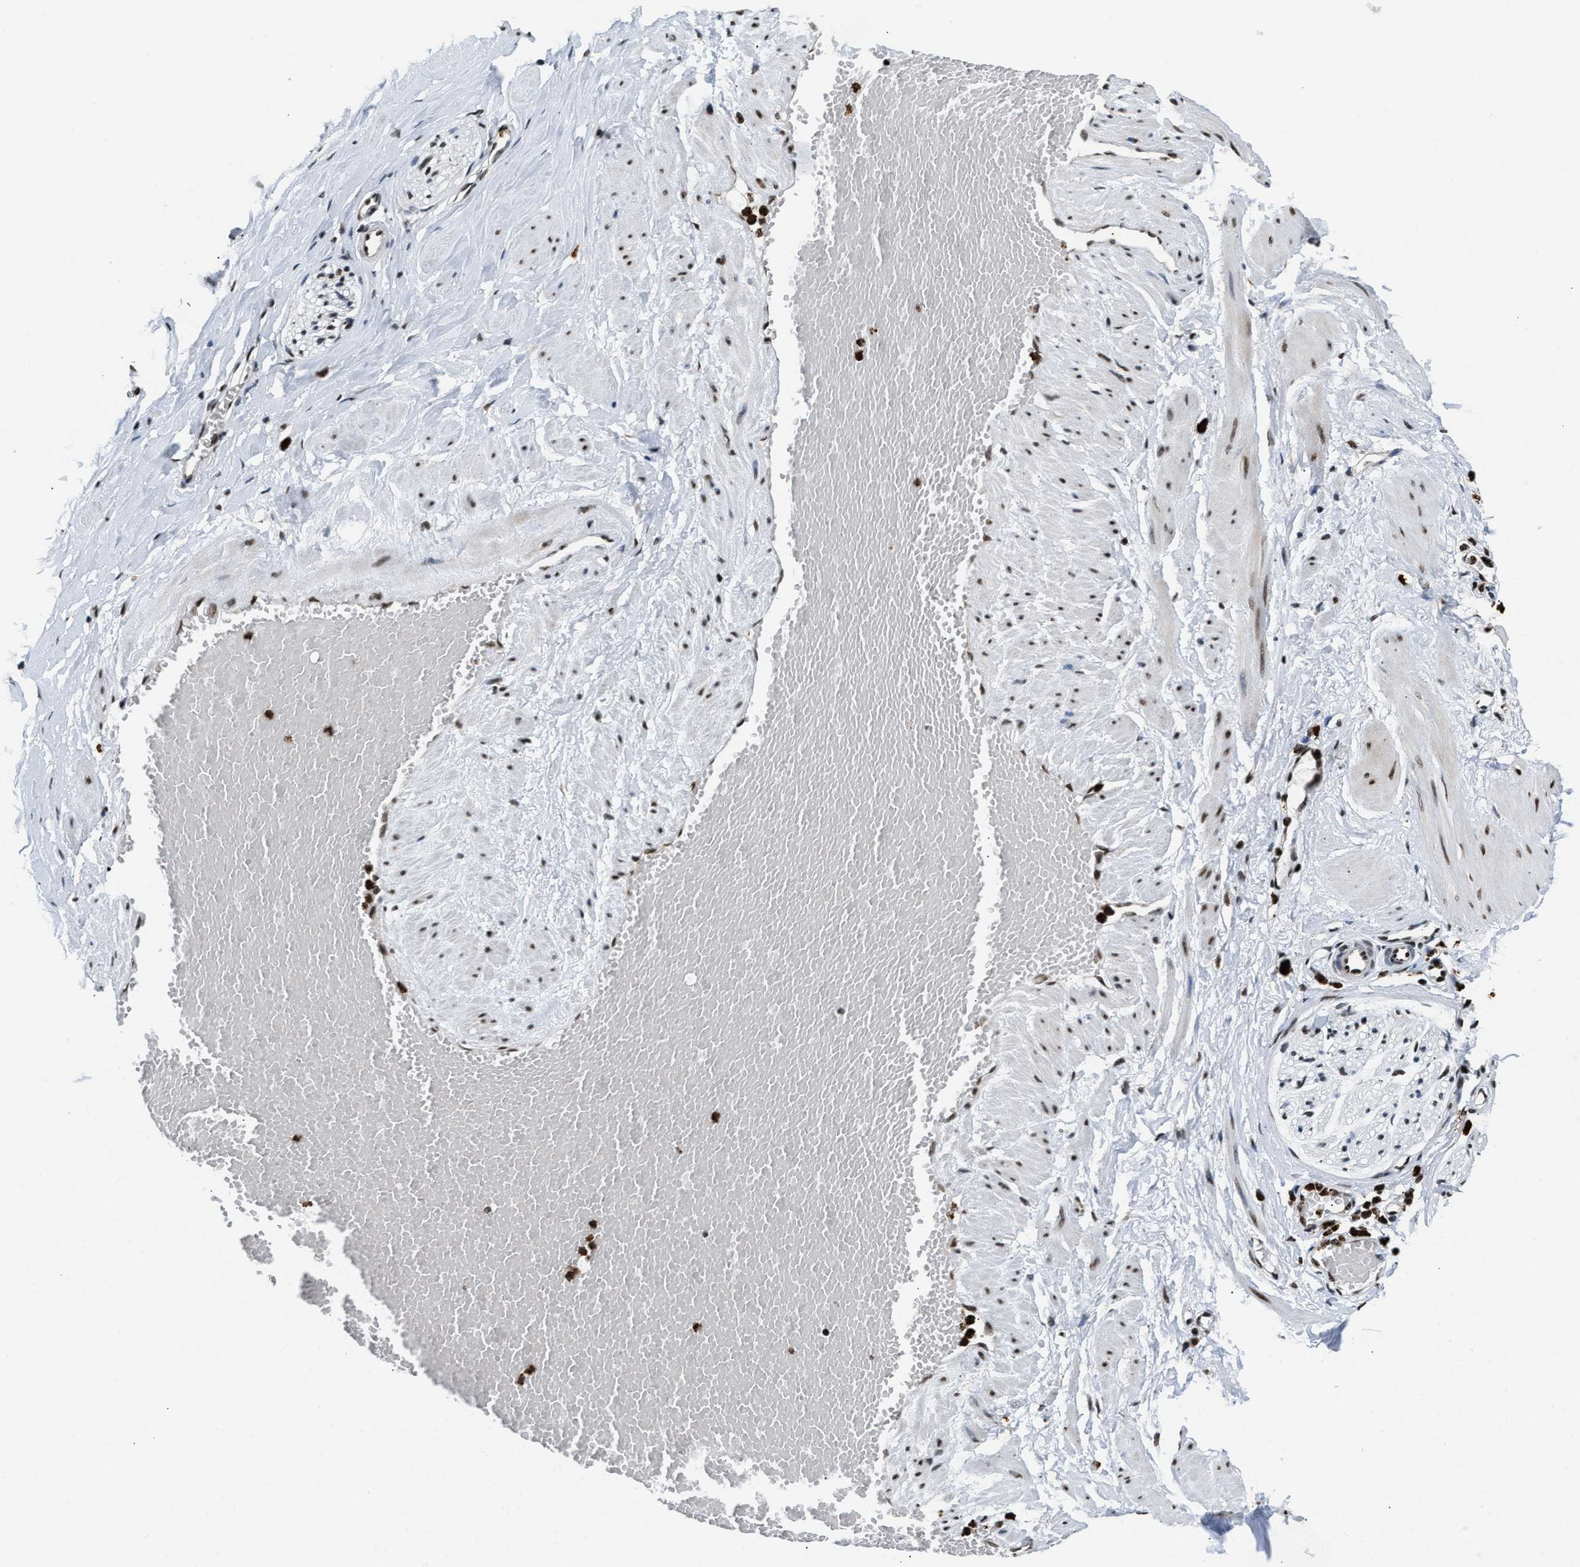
{"staining": {"intensity": "strong", "quantity": ">75%", "location": "nuclear"}, "tissue": "adipose tissue", "cell_type": "Adipocytes", "image_type": "normal", "snomed": [{"axis": "morphology", "description": "Normal tissue, NOS"}, {"axis": "topography", "description": "Soft tissue"}, {"axis": "topography", "description": "Vascular tissue"}], "caption": "High-magnification brightfield microscopy of benign adipose tissue stained with DAB (3,3'-diaminobenzidine) (brown) and counterstained with hematoxylin (blue). adipocytes exhibit strong nuclear staining is present in about>75% of cells. (DAB (3,3'-diaminobenzidine) IHC, brown staining for protein, blue staining for nuclei).", "gene": "CCNDBP1", "patient": {"sex": "female", "age": 35}}